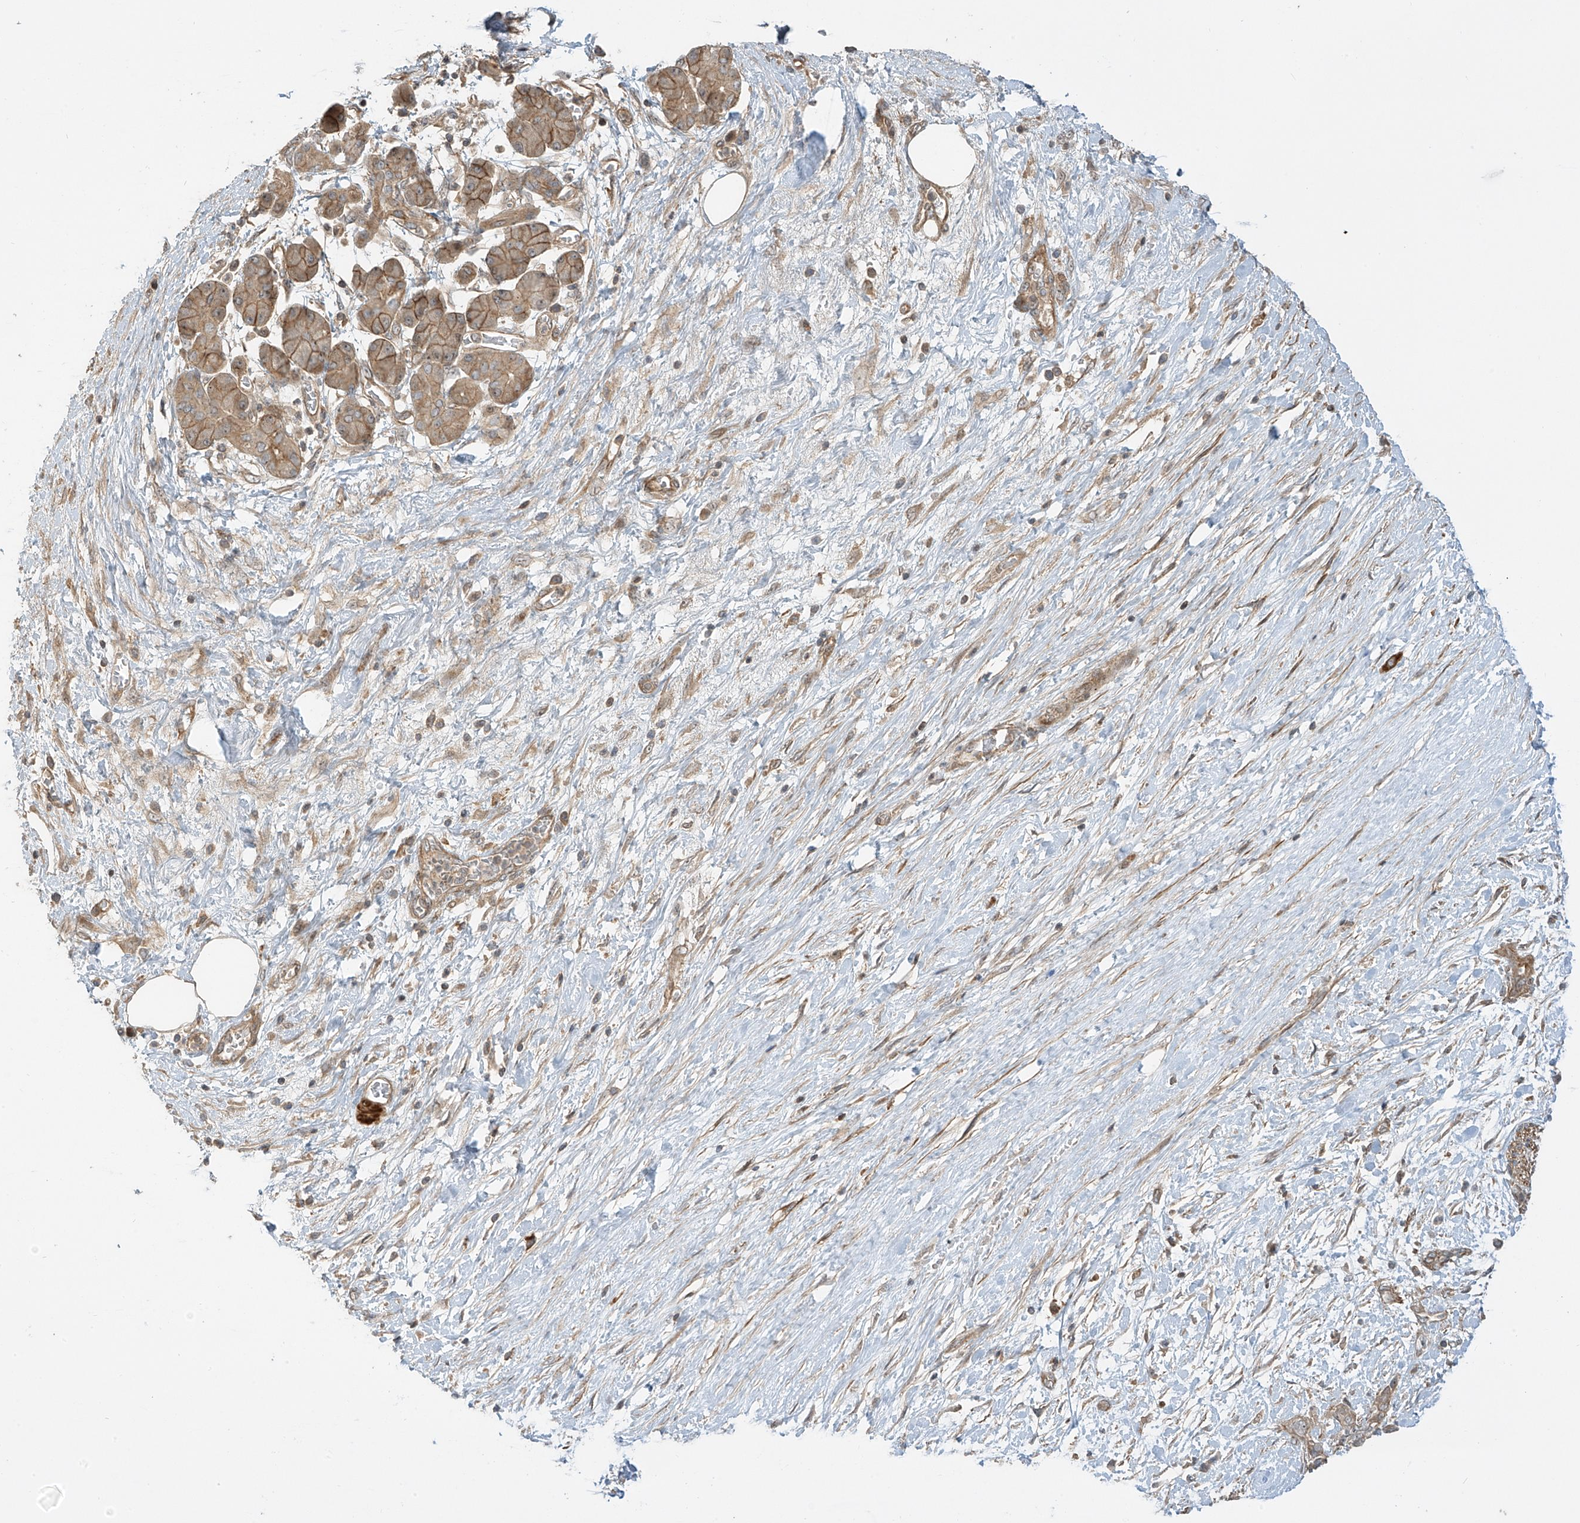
{"staining": {"intensity": "moderate", "quantity": ">75%", "location": "cytoplasmic/membranous"}, "tissue": "pancreatic cancer", "cell_type": "Tumor cells", "image_type": "cancer", "snomed": [{"axis": "morphology", "description": "Adenocarcinoma, NOS"}, {"axis": "topography", "description": "Pancreas"}], "caption": "Adenocarcinoma (pancreatic) tissue displays moderate cytoplasmic/membranous expression in approximately >75% of tumor cells, visualized by immunohistochemistry.", "gene": "ENTR1", "patient": {"sex": "male", "age": 70}}